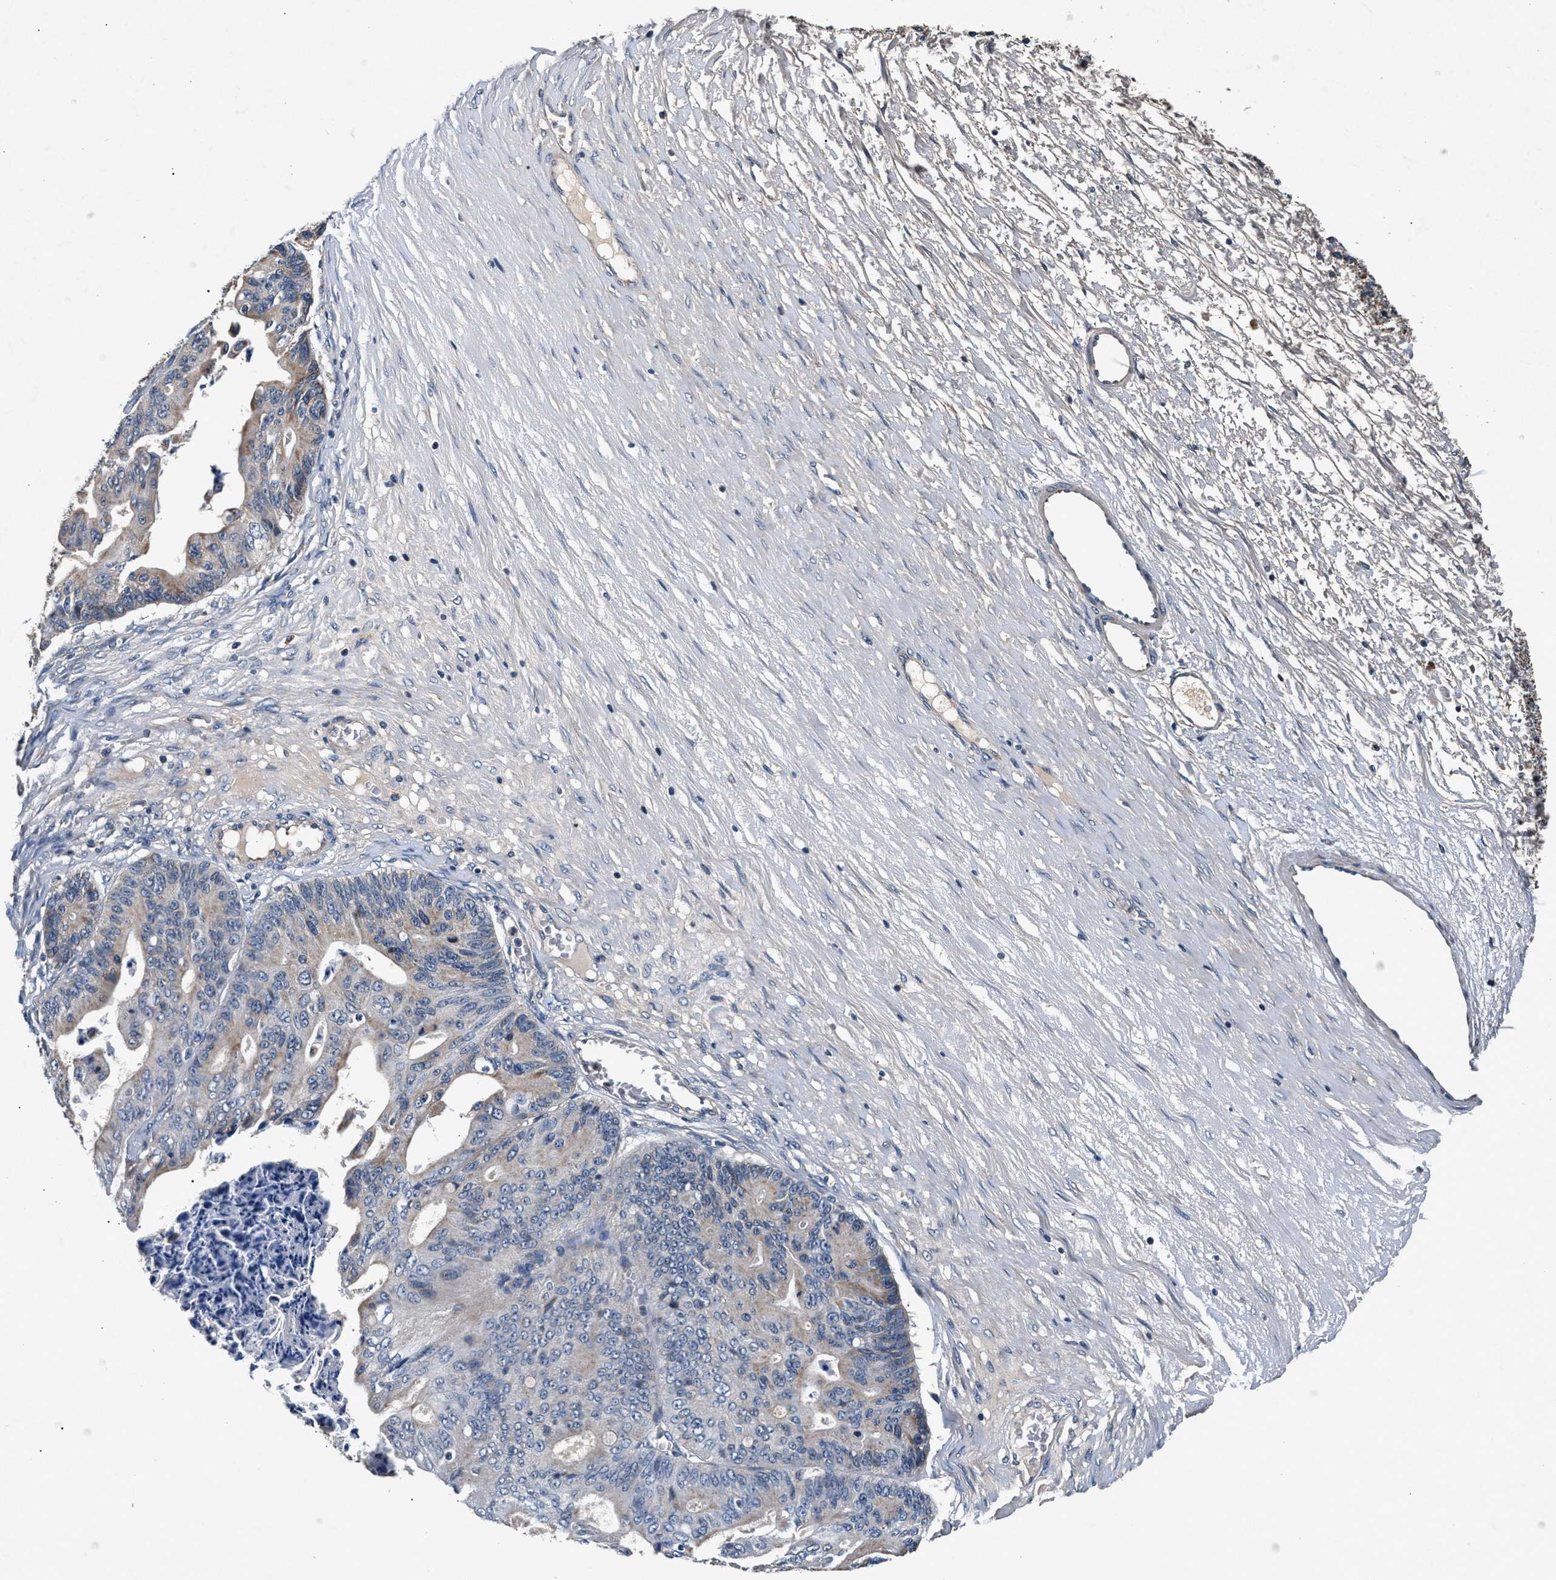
{"staining": {"intensity": "weak", "quantity": "<25%", "location": "cytoplasmic/membranous"}, "tissue": "ovarian cancer", "cell_type": "Tumor cells", "image_type": "cancer", "snomed": [{"axis": "morphology", "description": "Cystadenocarcinoma, mucinous, NOS"}, {"axis": "topography", "description": "Ovary"}], "caption": "Ovarian mucinous cystadenocarcinoma was stained to show a protein in brown. There is no significant positivity in tumor cells. (DAB (3,3'-diaminobenzidine) immunohistochemistry visualized using brightfield microscopy, high magnification).", "gene": "IMMT", "patient": {"sex": "female", "age": 37}}